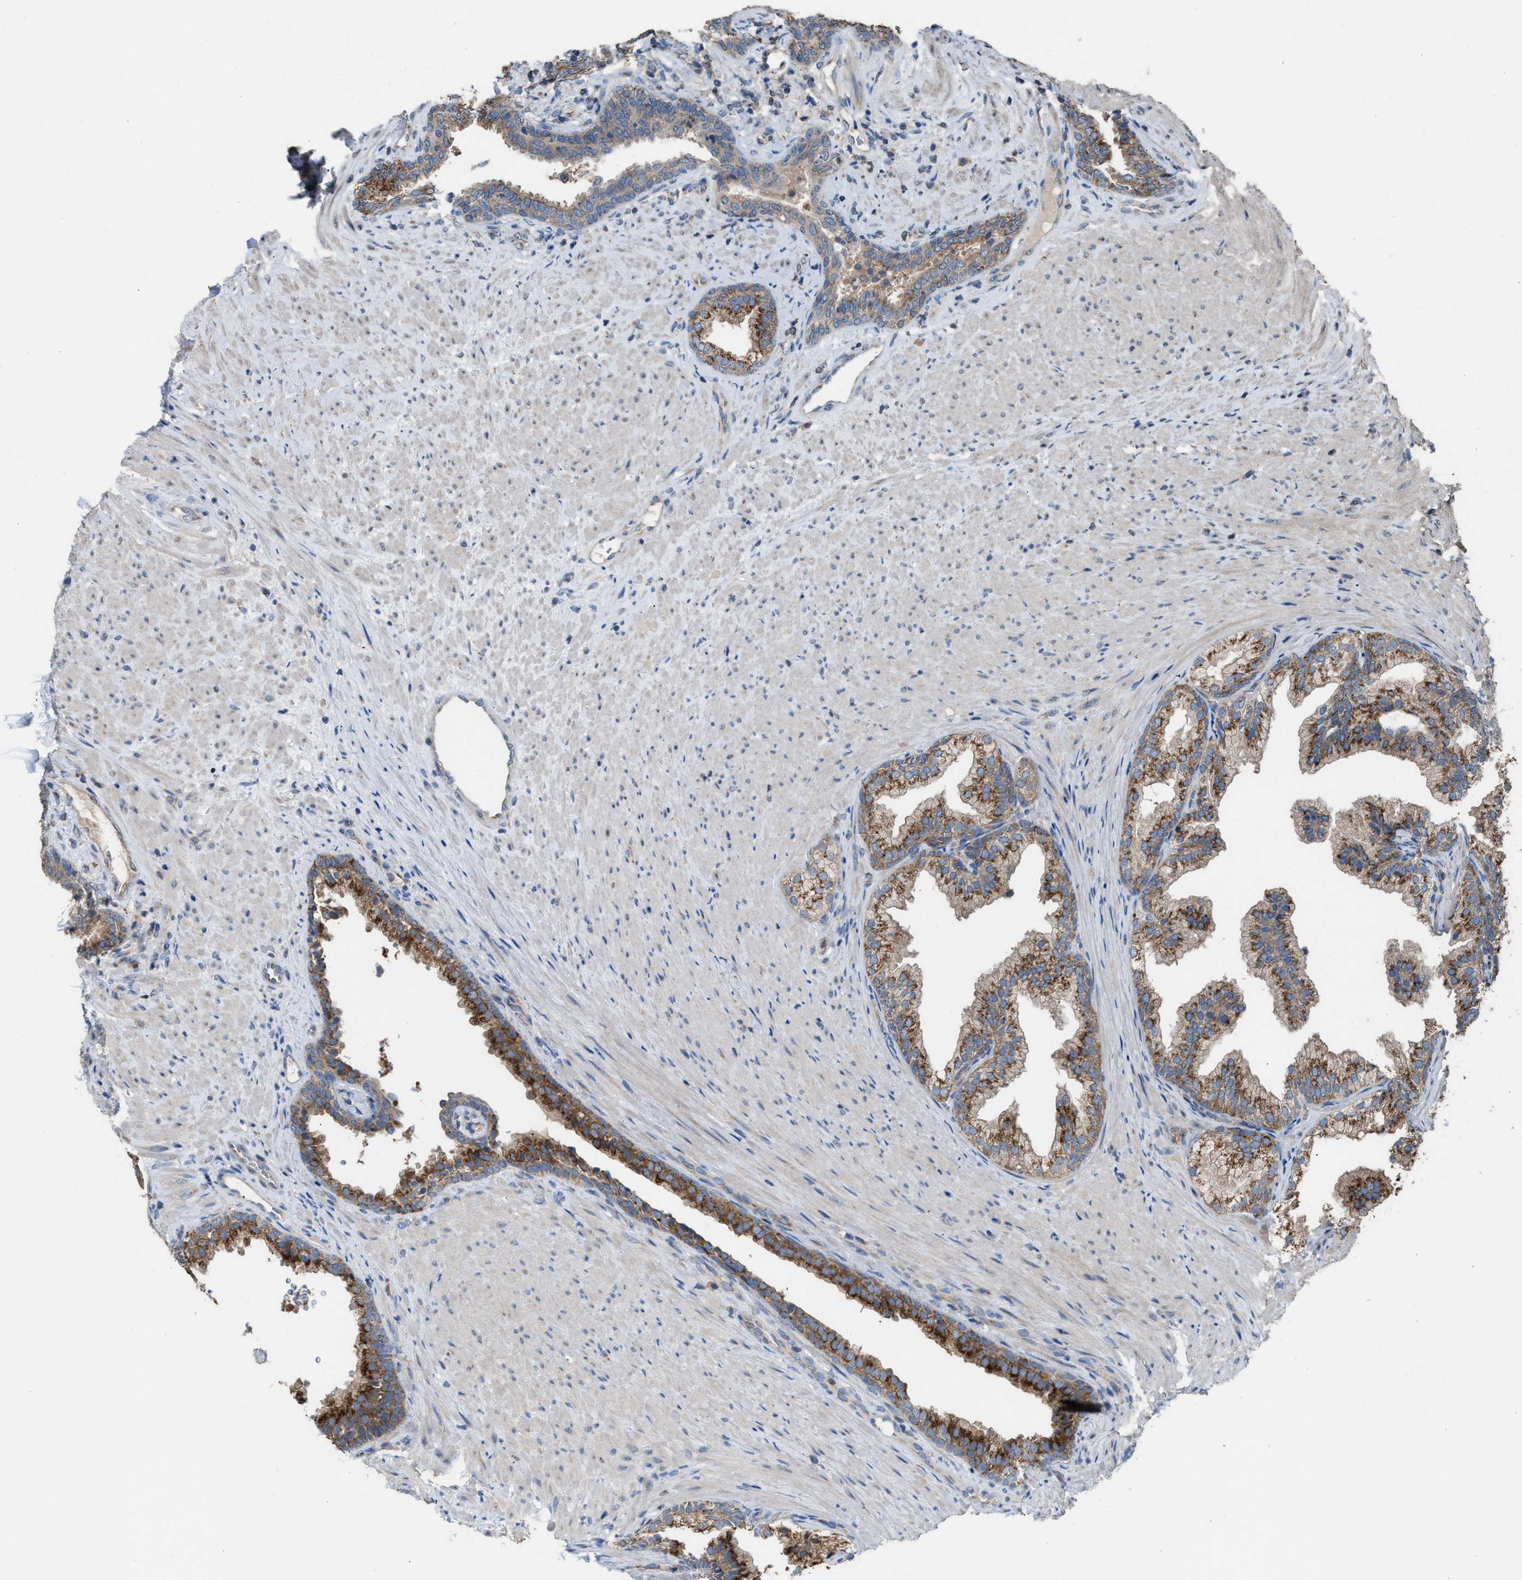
{"staining": {"intensity": "strong", "quantity": ">75%", "location": "cytoplasmic/membranous"}, "tissue": "prostate", "cell_type": "Glandular cells", "image_type": "normal", "snomed": [{"axis": "morphology", "description": "Normal tissue, NOS"}, {"axis": "topography", "description": "Prostate"}], "caption": "A brown stain shows strong cytoplasmic/membranous staining of a protein in glandular cells of normal human prostate. The protein is stained brown, and the nuclei are stained in blue (DAB IHC with brightfield microscopy, high magnification).", "gene": "TPK1", "patient": {"sex": "male", "age": 76}}